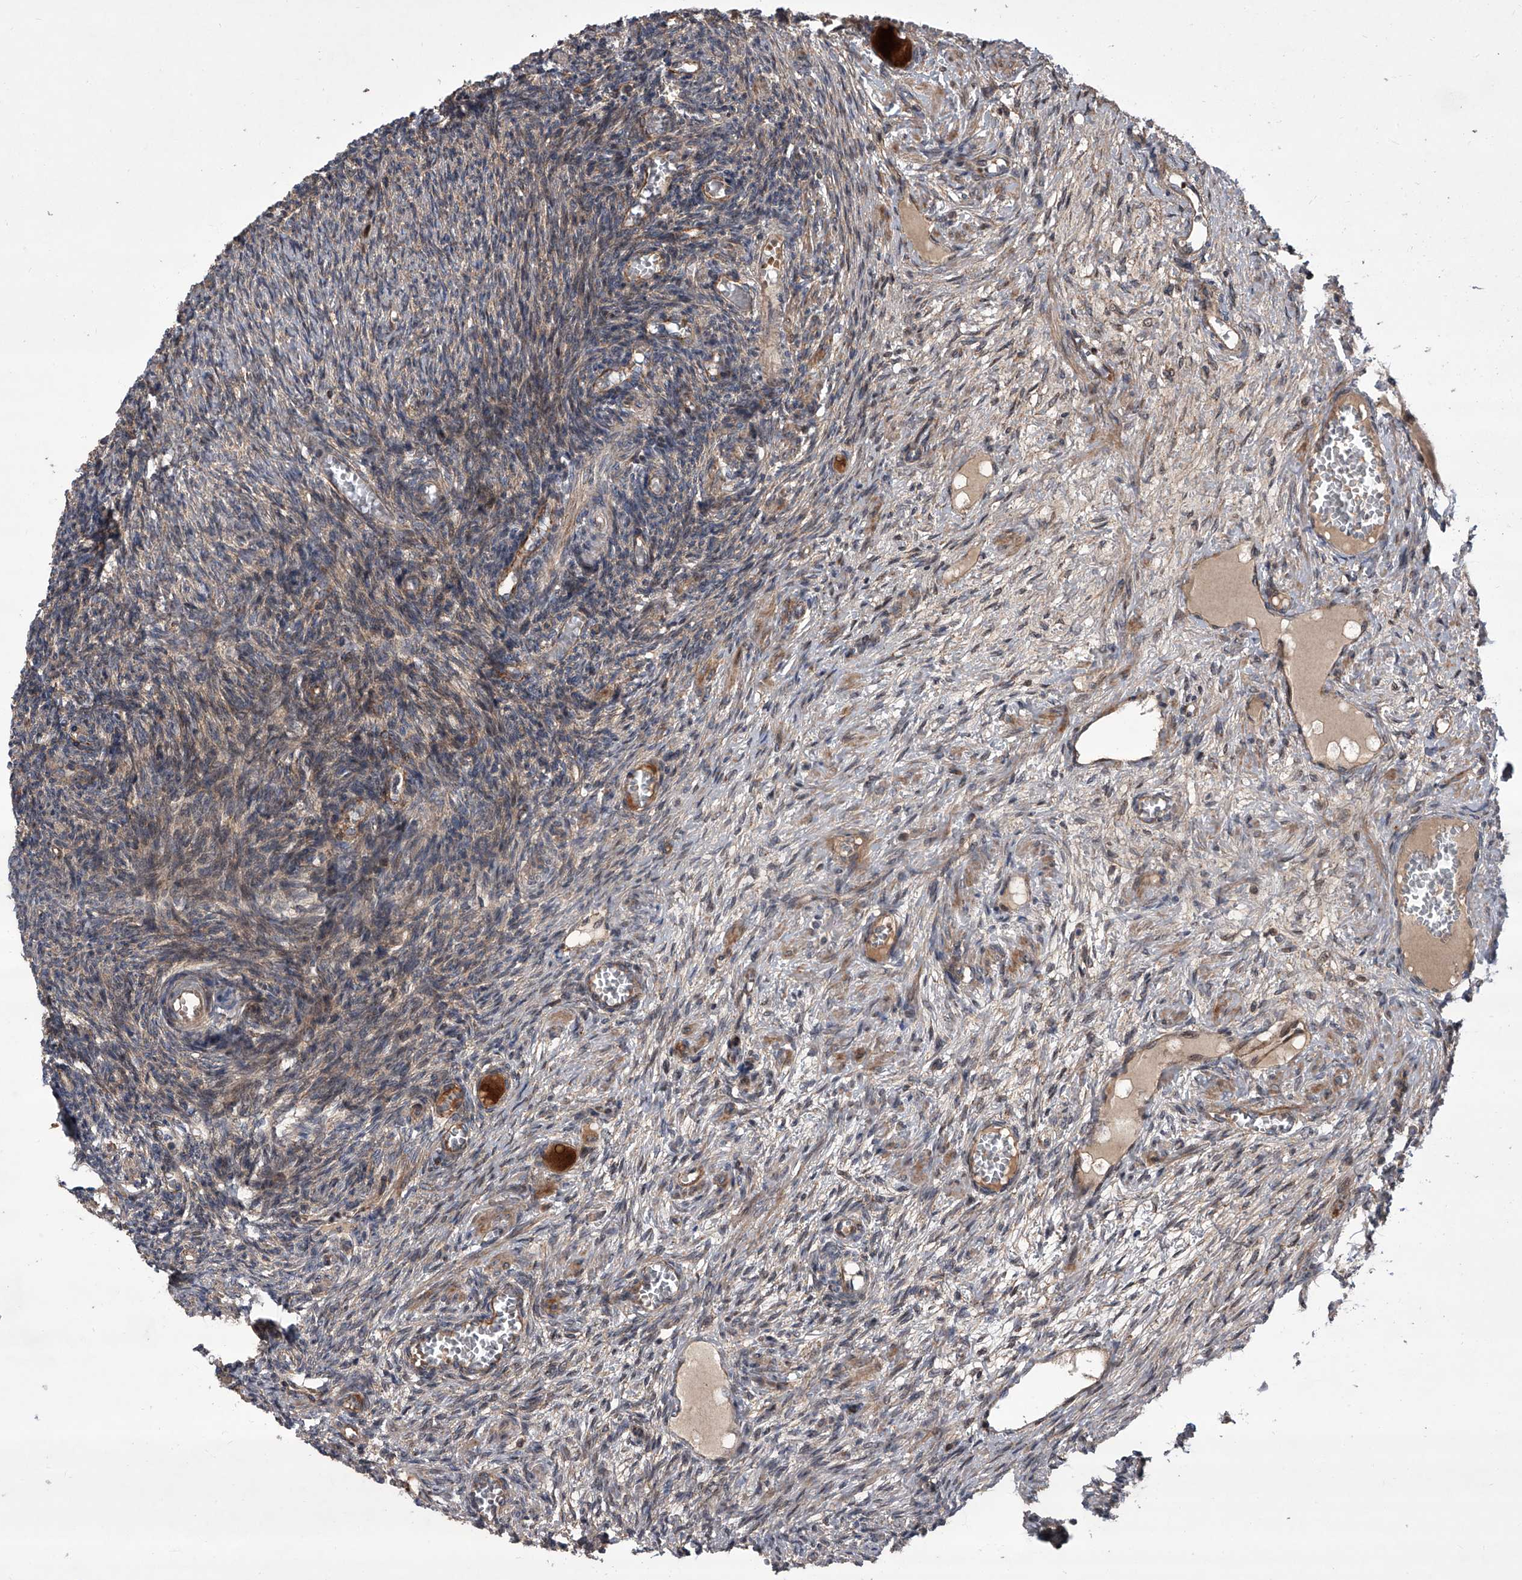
{"staining": {"intensity": "moderate", "quantity": "<25%", "location": "cytoplasmic/membranous"}, "tissue": "ovary", "cell_type": "Ovarian stroma cells", "image_type": "normal", "snomed": [{"axis": "morphology", "description": "Normal tissue, NOS"}, {"axis": "topography", "description": "Ovary"}], "caption": "IHC micrograph of normal human ovary stained for a protein (brown), which shows low levels of moderate cytoplasmic/membranous positivity in approximately <25% of ovarian stroma cells.", "gene": "USP47", "patient": {"sex": "female", "age": 27}}